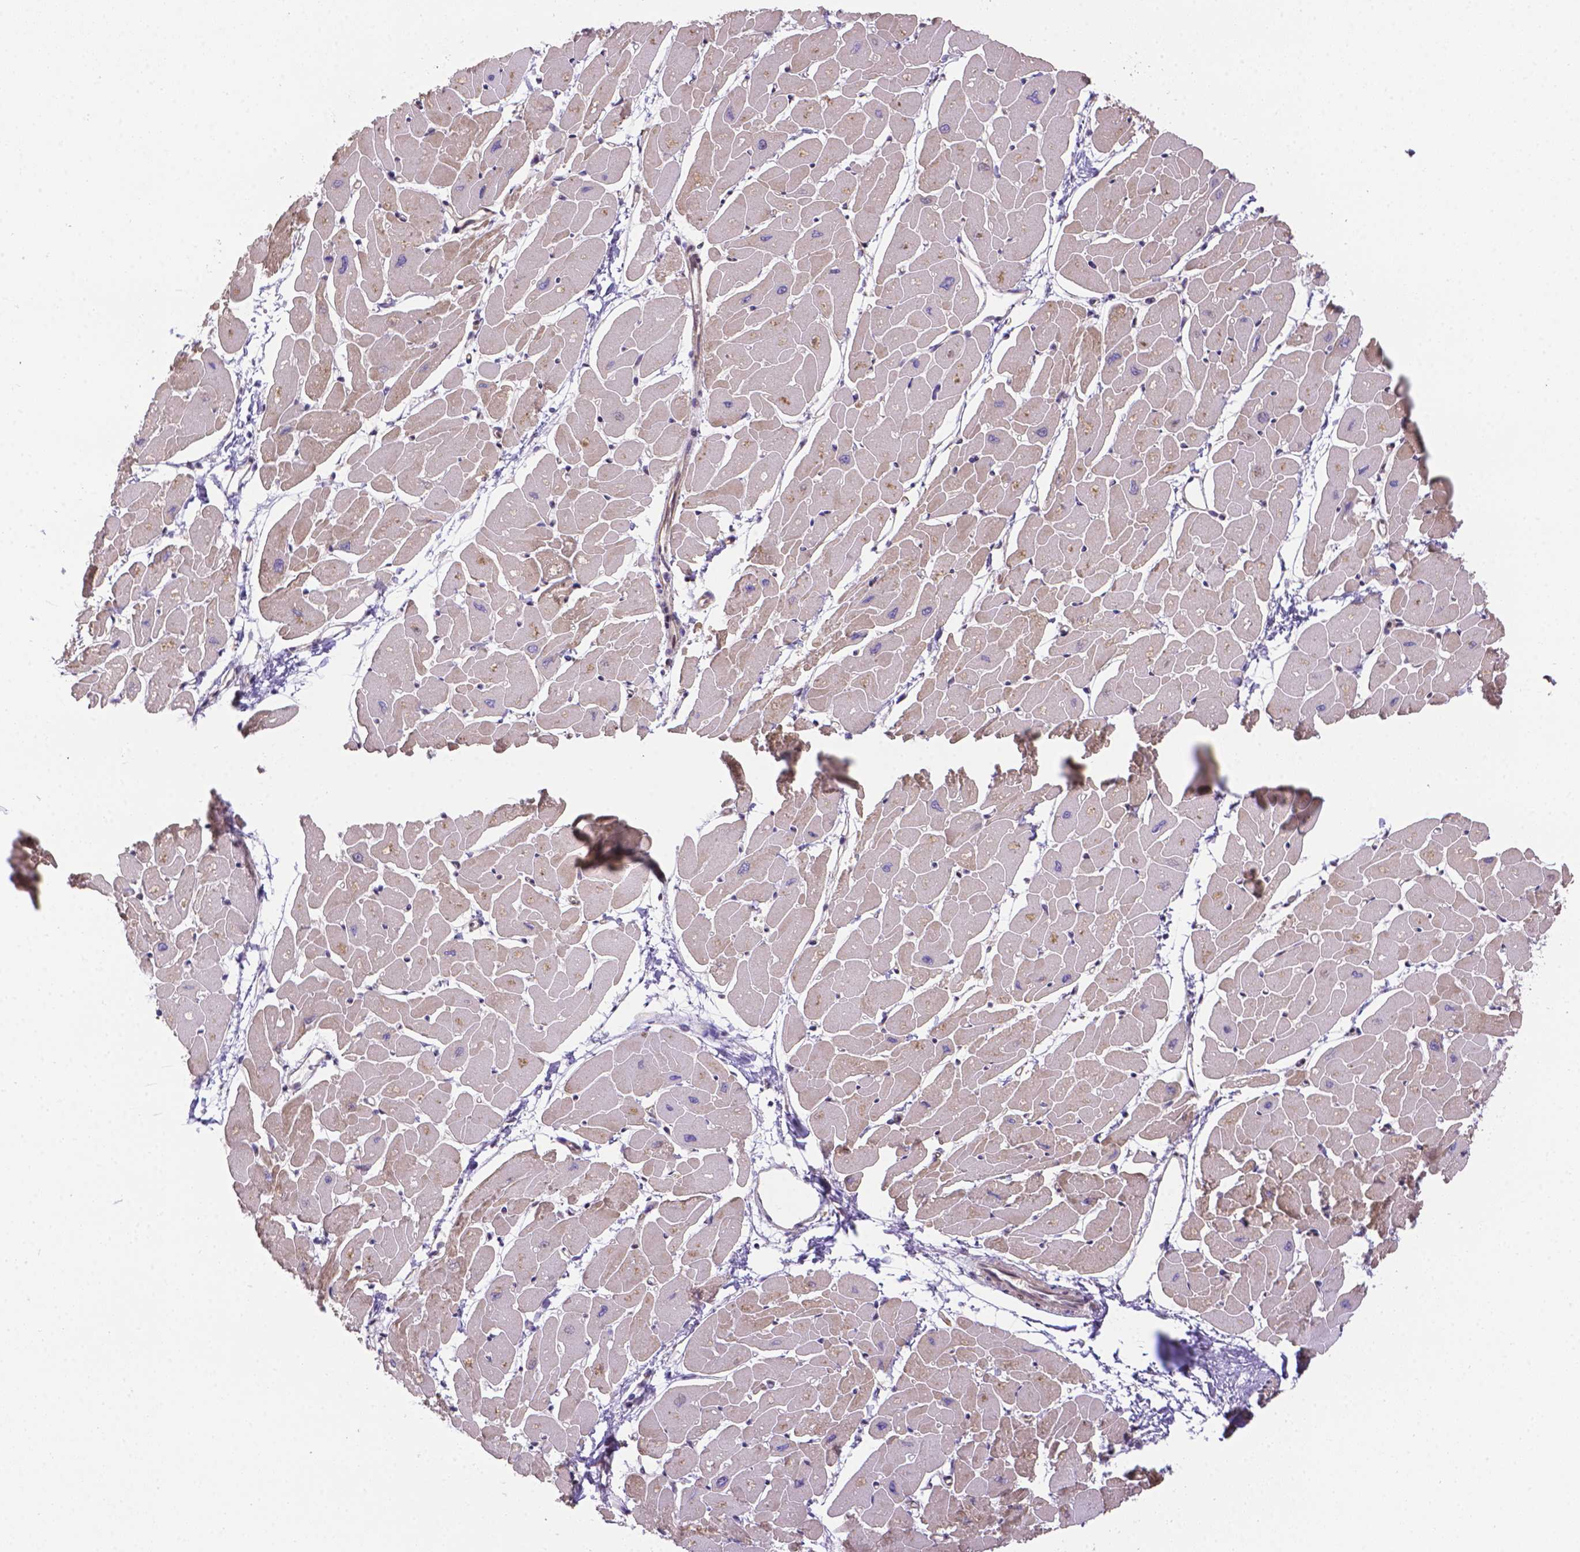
{"staining": {"intensity": "weak", "quantity": "25%-75%", "location": "cytoplasmic/membranous"}, "tissue": "heart muscle", "cell_type": "Cardiomyocytes", "image_type": "normal", "snomed": [{"axis": "morphology", "description": "Normal tissue, NOS"}, {"axis": "topography", "description": "Heart"}], "caption": "This image displays IHC staining of benign heart muscle, with low weak cytoplasmic/membranous staining in approximately 25%-75% of cardiomyocytes.", "gene": "YAP1", "patient": {"sex": "male", "age": 57}}